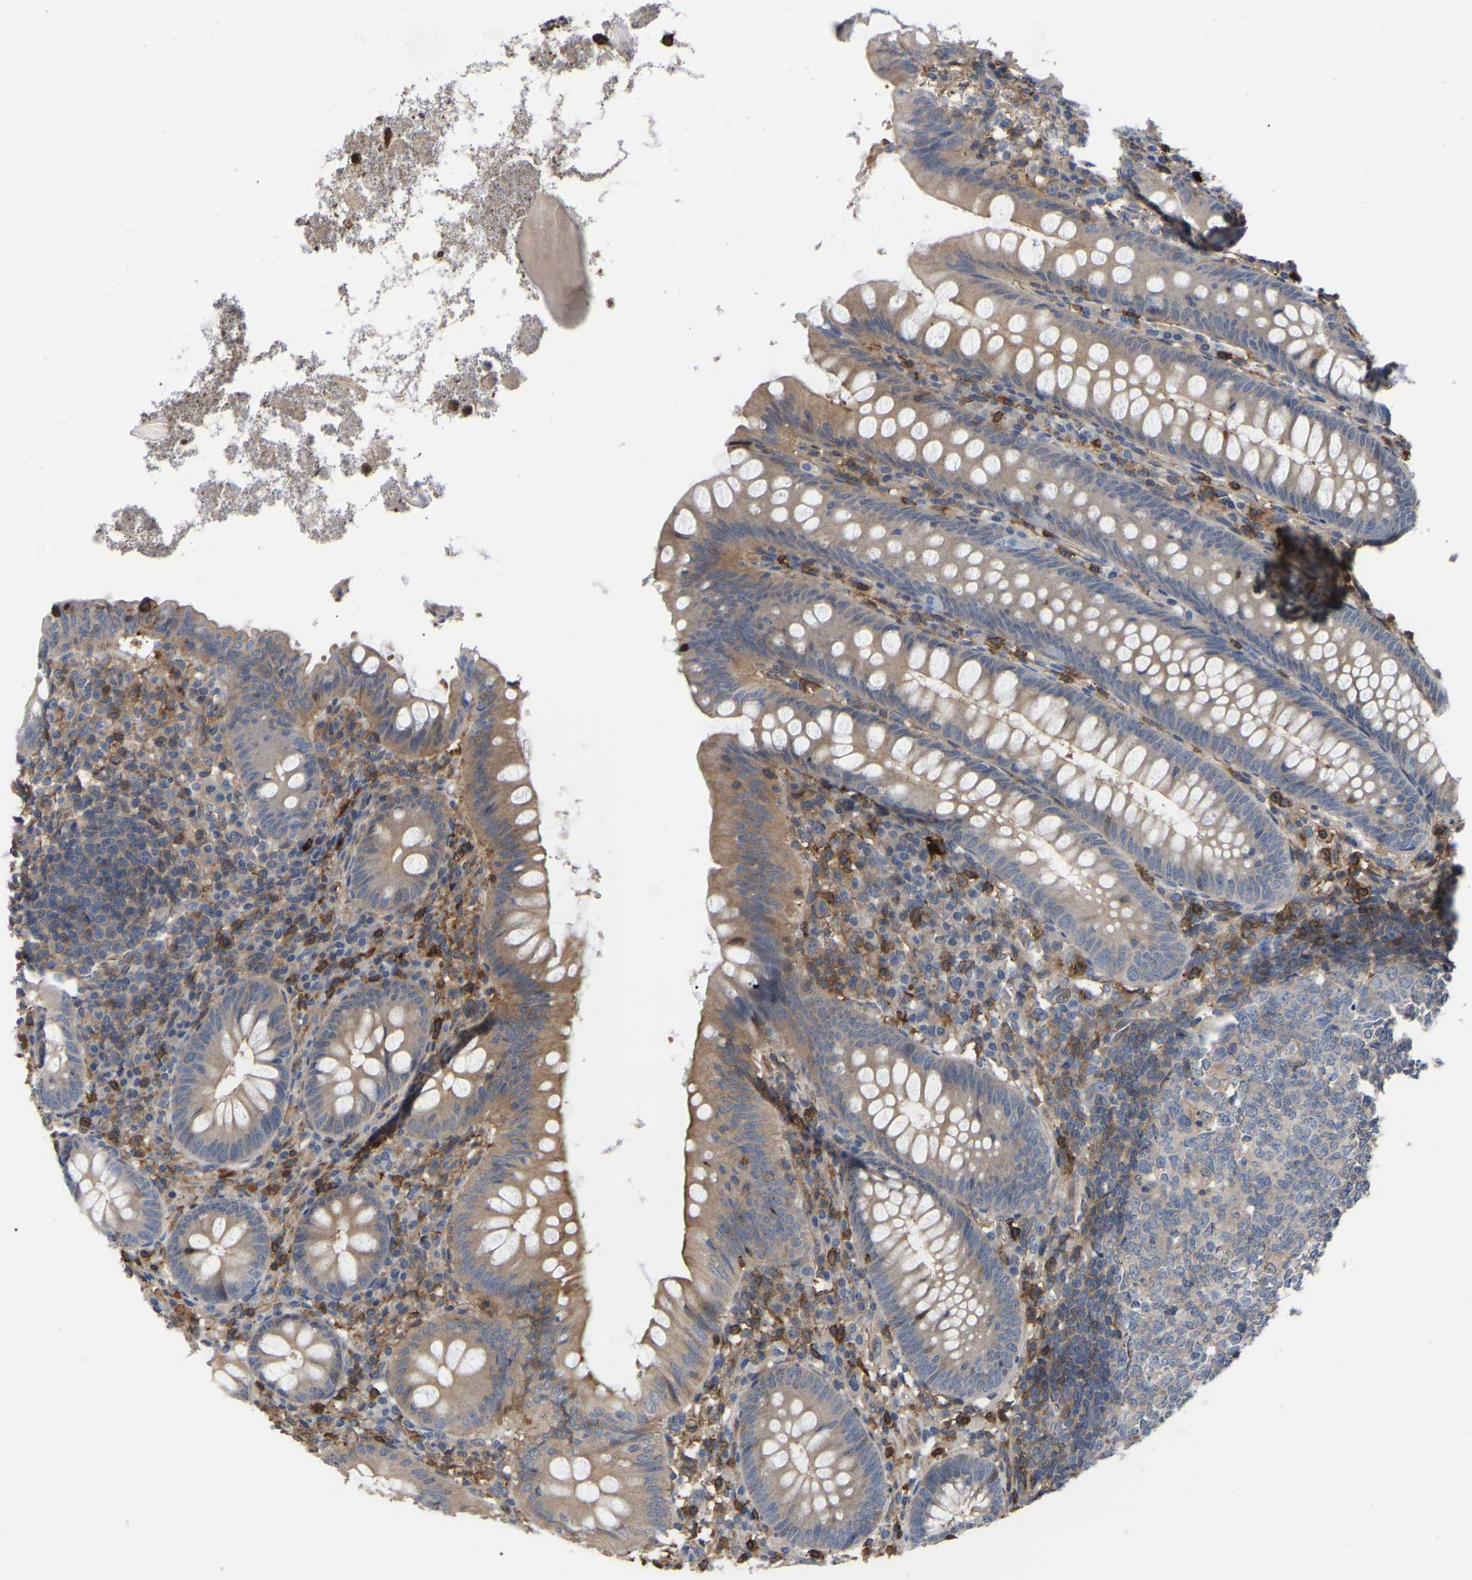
{"staining": {"intensity": "weak", "quantity": "25%-75%", "location": "cytoplasmic/membranous"}, "tissue": "appendix", "cell_type": "Glandular cells", "image_type": "normal", "snomed": [{"axis": "morphology", "description": "Normal tissue, NOS"}, {"axis": "topography", "description": "Appendix"}], "caption": "Immunohistochemistry staining of benign appendix, which reveals low levels of weak cytoplasmic/membranous positivity in approximately 25%-75% of glandular cells indicating weak cytoplasmic/membranous protein positivity. The staining was performed using DAB (brown) for protein detection and nuclei were counterstained in hematoxylin (blue).", "gene": "CIT", "patient": {"sex": "male", "age": 56}}